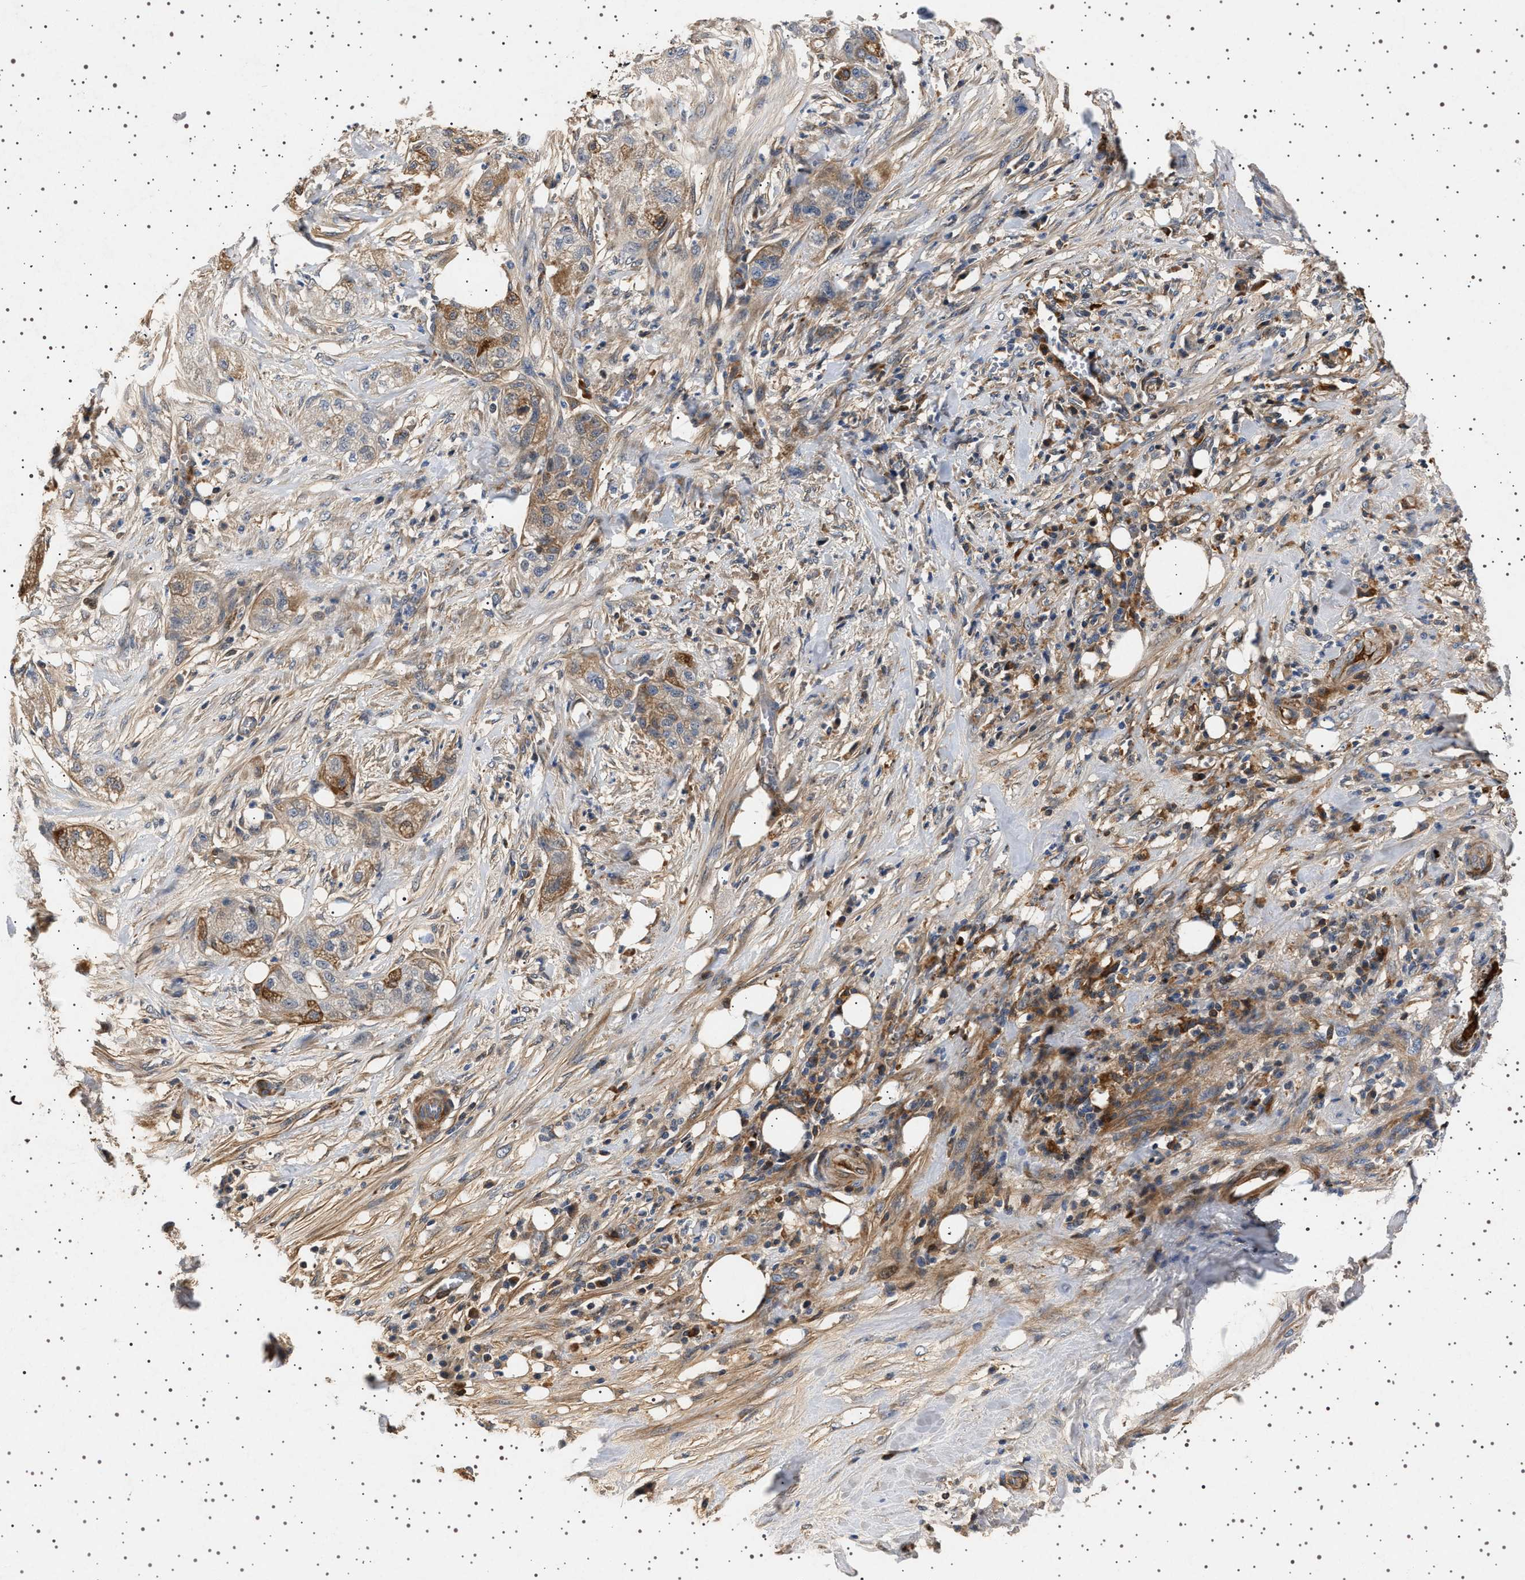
{"staining": {"intensity": "weak", "quantity": "25%-75%", "location": "cytoplasmic/membranous"}, "tissue": "pancreatic cancer", "cell_type": "Tumor cells", "image_type": "cancer", "snomed": [{"axis": "morphology", "description": "Adenocarcinoma, NOS"}, {"axis": "topography", "description": "Pancreas"}], "caption": "Protein expression analysis of adenocarcinoma (pancreatic) demonstrates weak cytoplasmic/membranous expression in approximately 25%-75% of tumor cells.", "gene": "FICD", "patient": {"sex": "female", "age": 78}}